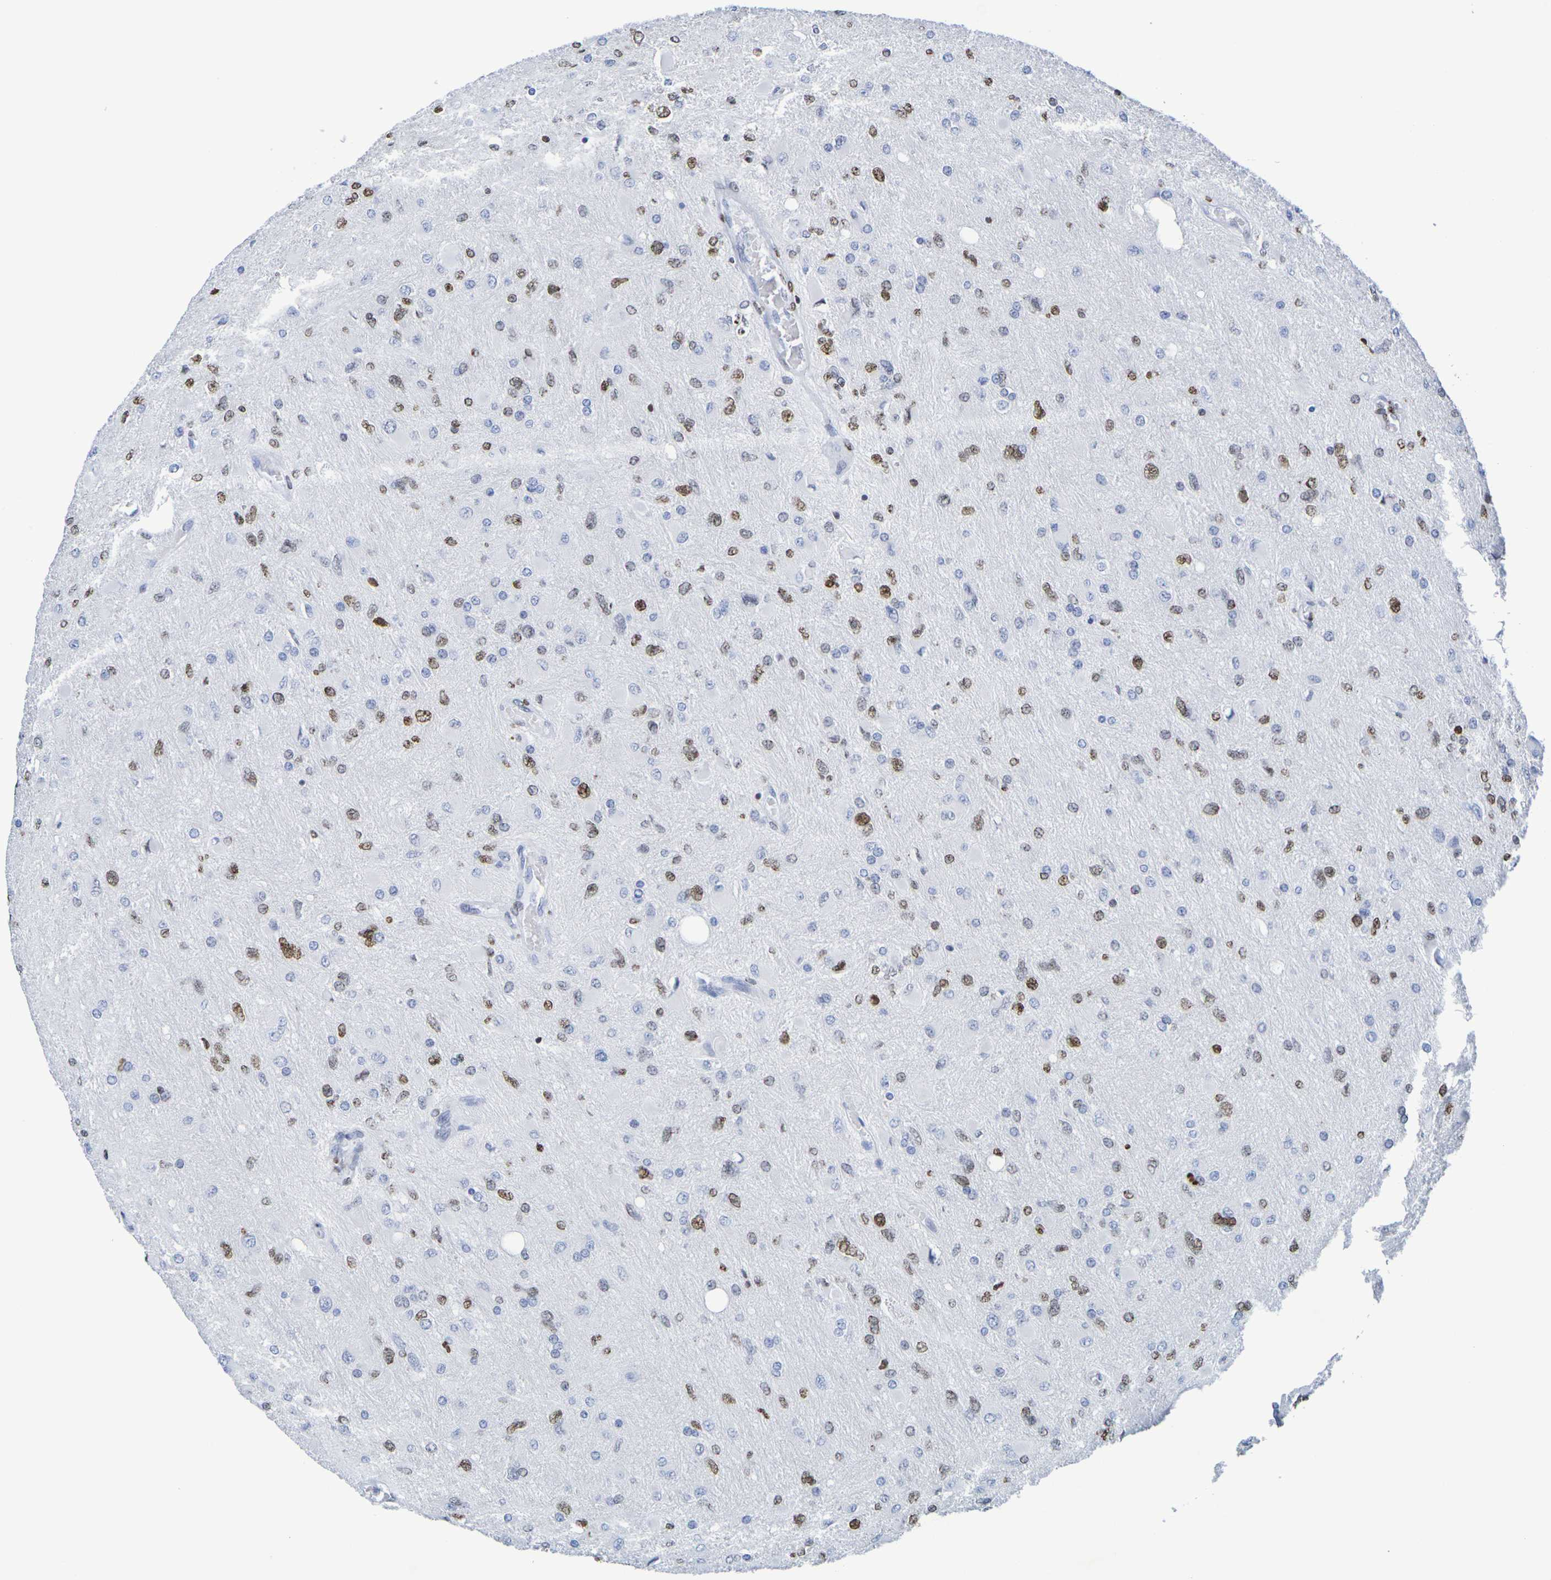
{"staining": {"intensity": "moderate", "quantity": "25%-75%", "location": "nuclear"}, "tissue": "glioma", "cell_type": "Tumor cells", "image_type": "cancer", "snomed": [{"axis": "morphology", "description": "Glioma, malignant, High grade"}, {"axis": "topography", "description": "Cerebral cortex"}], "caption": "Protein expression analysis of human glioma reveals moderate nuclear positivity in approximately 25%-75% of tumor cells. Nuclei are stained in blue.", "gene": "H1-5", "patient": {"sex": "female", "age": 36}}